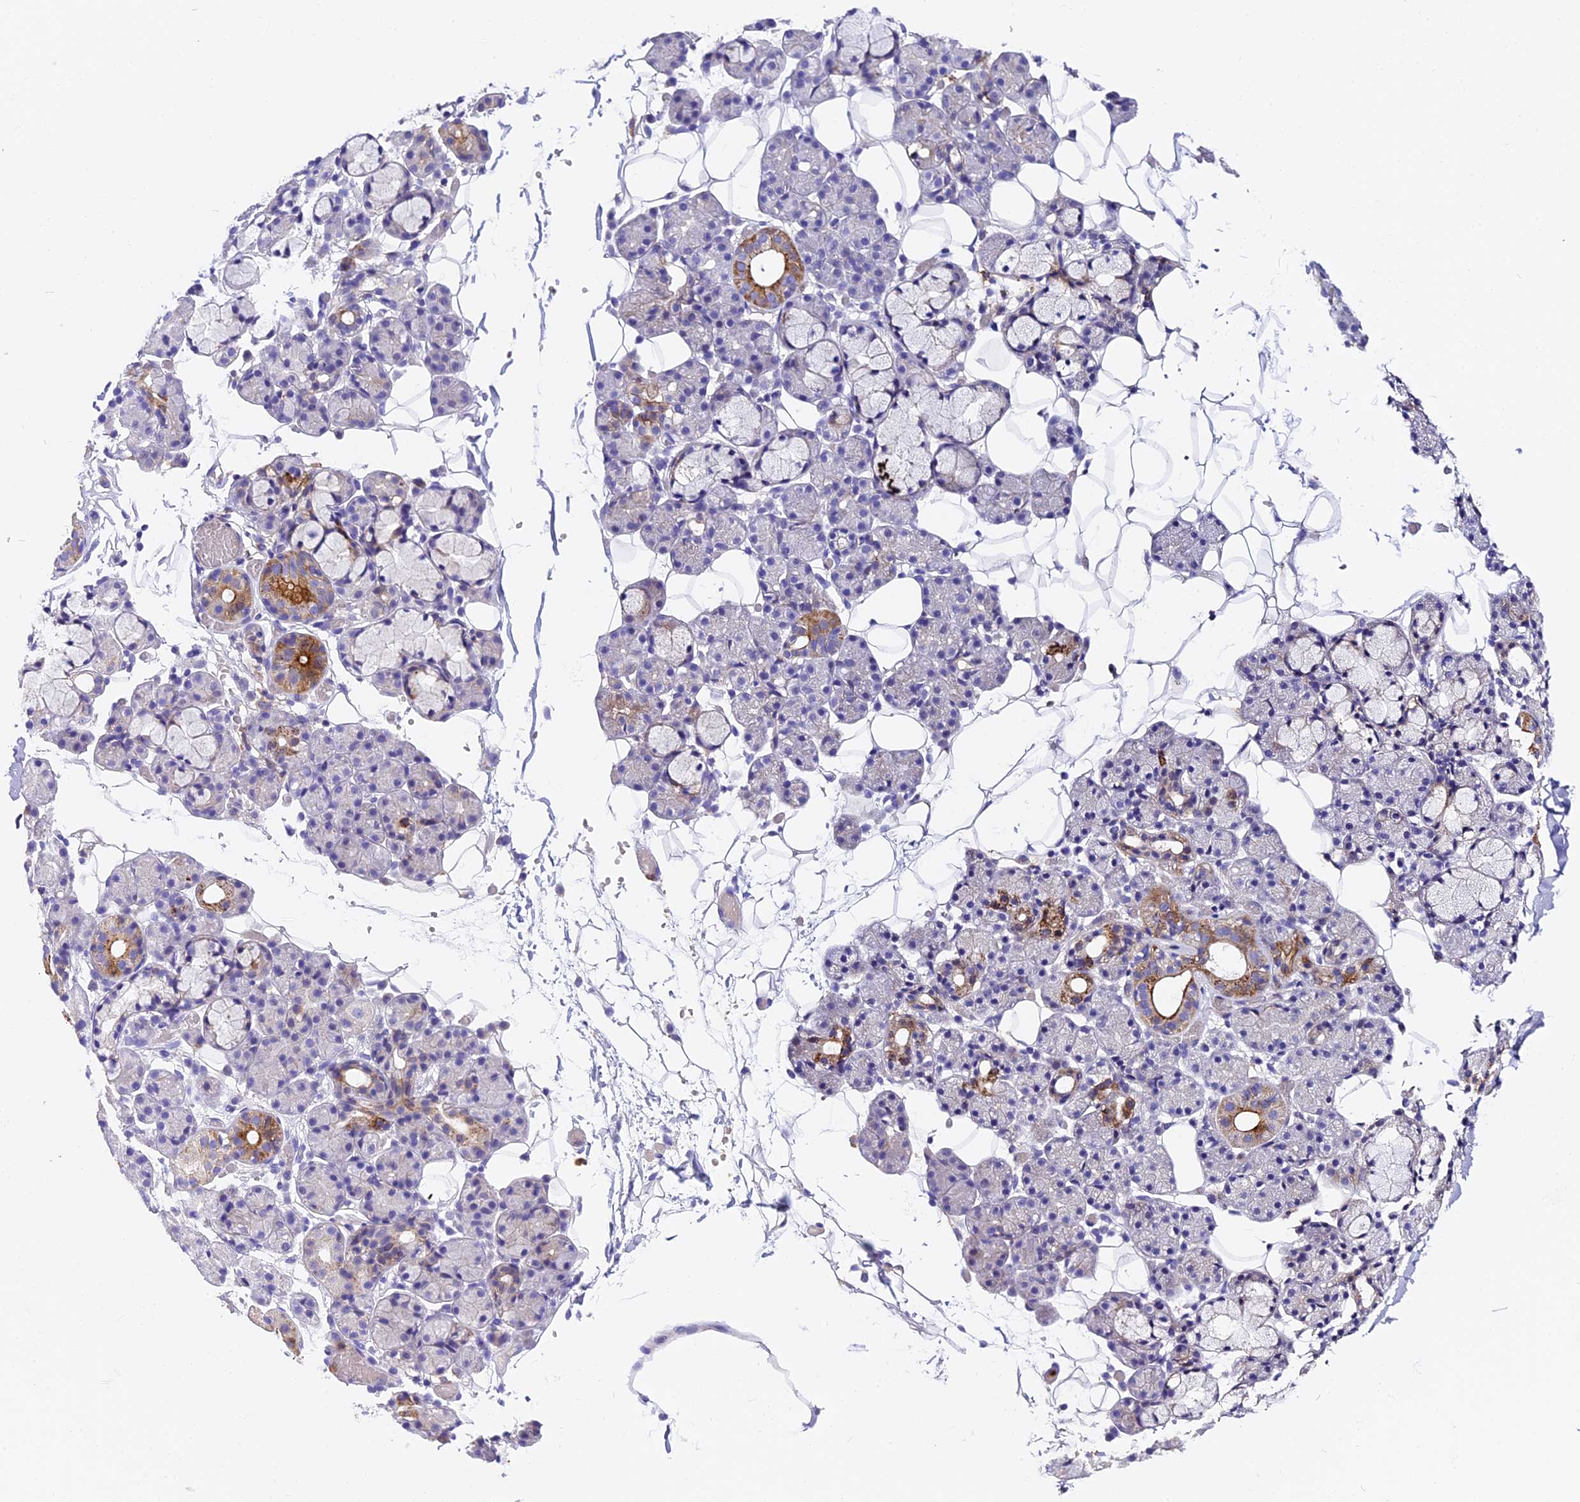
{"staining": {"intensity": "moderate", "quantity": "<25%", "location": "cytoplasmic/membranous"}, "tissue": "salivary gland", "cell_type": "Glandular cells", "image_type": "normal", "snomed": [{"axis": "morphology", "description": "Normal tissue, NOS"}, {"axis": "topography", "description": "Salivary gland"}], "caption": "A micrograph of human salivary gland stained for a protein displays moderate cytoplasmic/membranous brown staining in glandular cells.", "gene": "NOD2", "patient": {"sex": "male", "age": 63}}